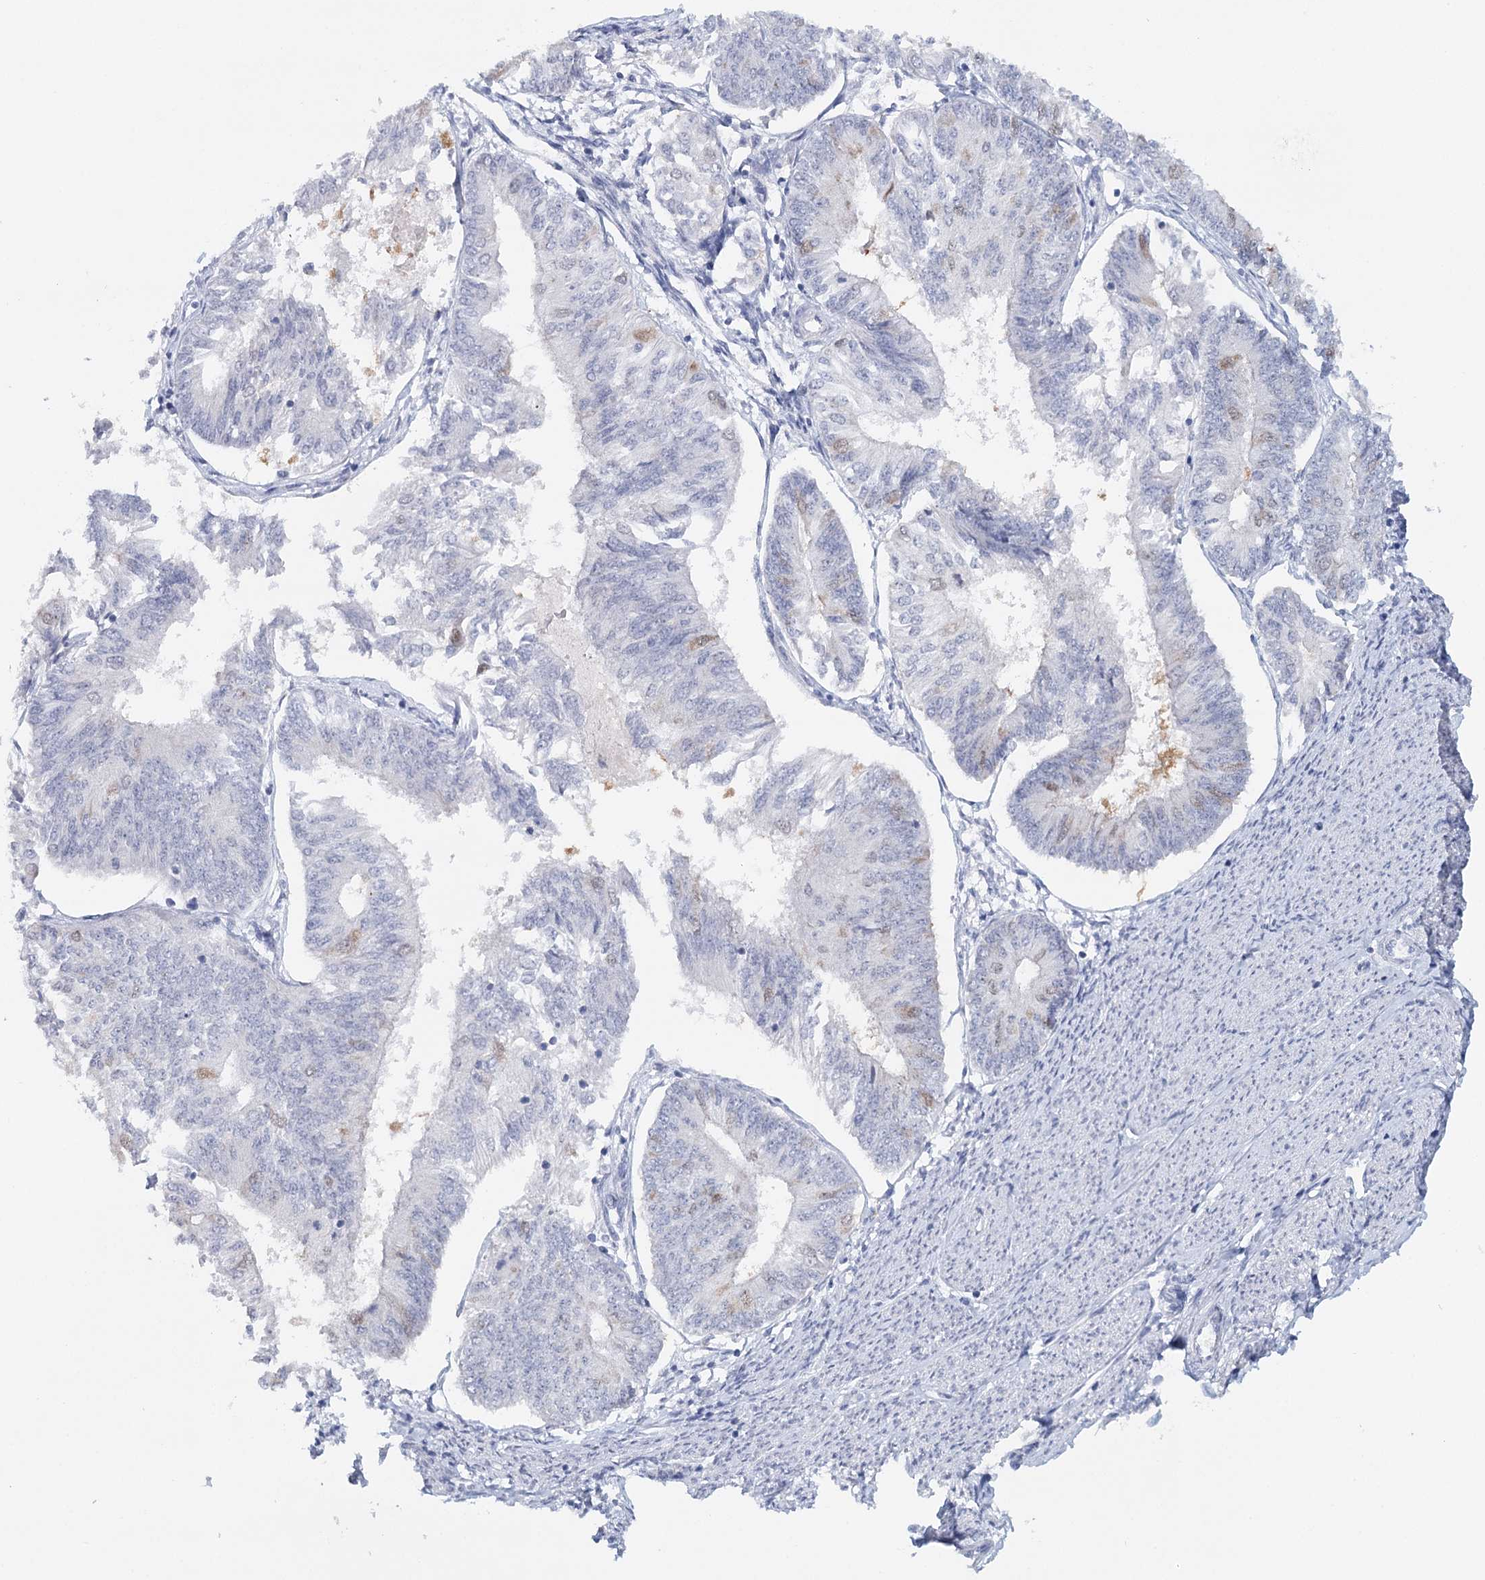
{"staining": {"intensity": "negative", "quantity": "none", "location": "none"}, "tissue": "endometrial cancer", "cell_type": "Tumor cells", "image_type": "cancer", "snomed": [{"axis": "morphology", "description": "Adenocarcinoma, NOS"}, {"axis": "topography", "description": "Endometrium"}], "caption": "High magnification brightfield microscopy of endometrial cancer stained with DAB (brown) and counterstained with hematoxylin (blue): tumor cells show no significant expression. The staining was performed using DAB (3,3'-diaminobenzidine) to visualize the protein expression in brown, while the nuclei were stained in blue with hematoxylin (Magnification: 20x).", "gene": "HSPA4L", "patient": {"sex": "female", "age": 58}}